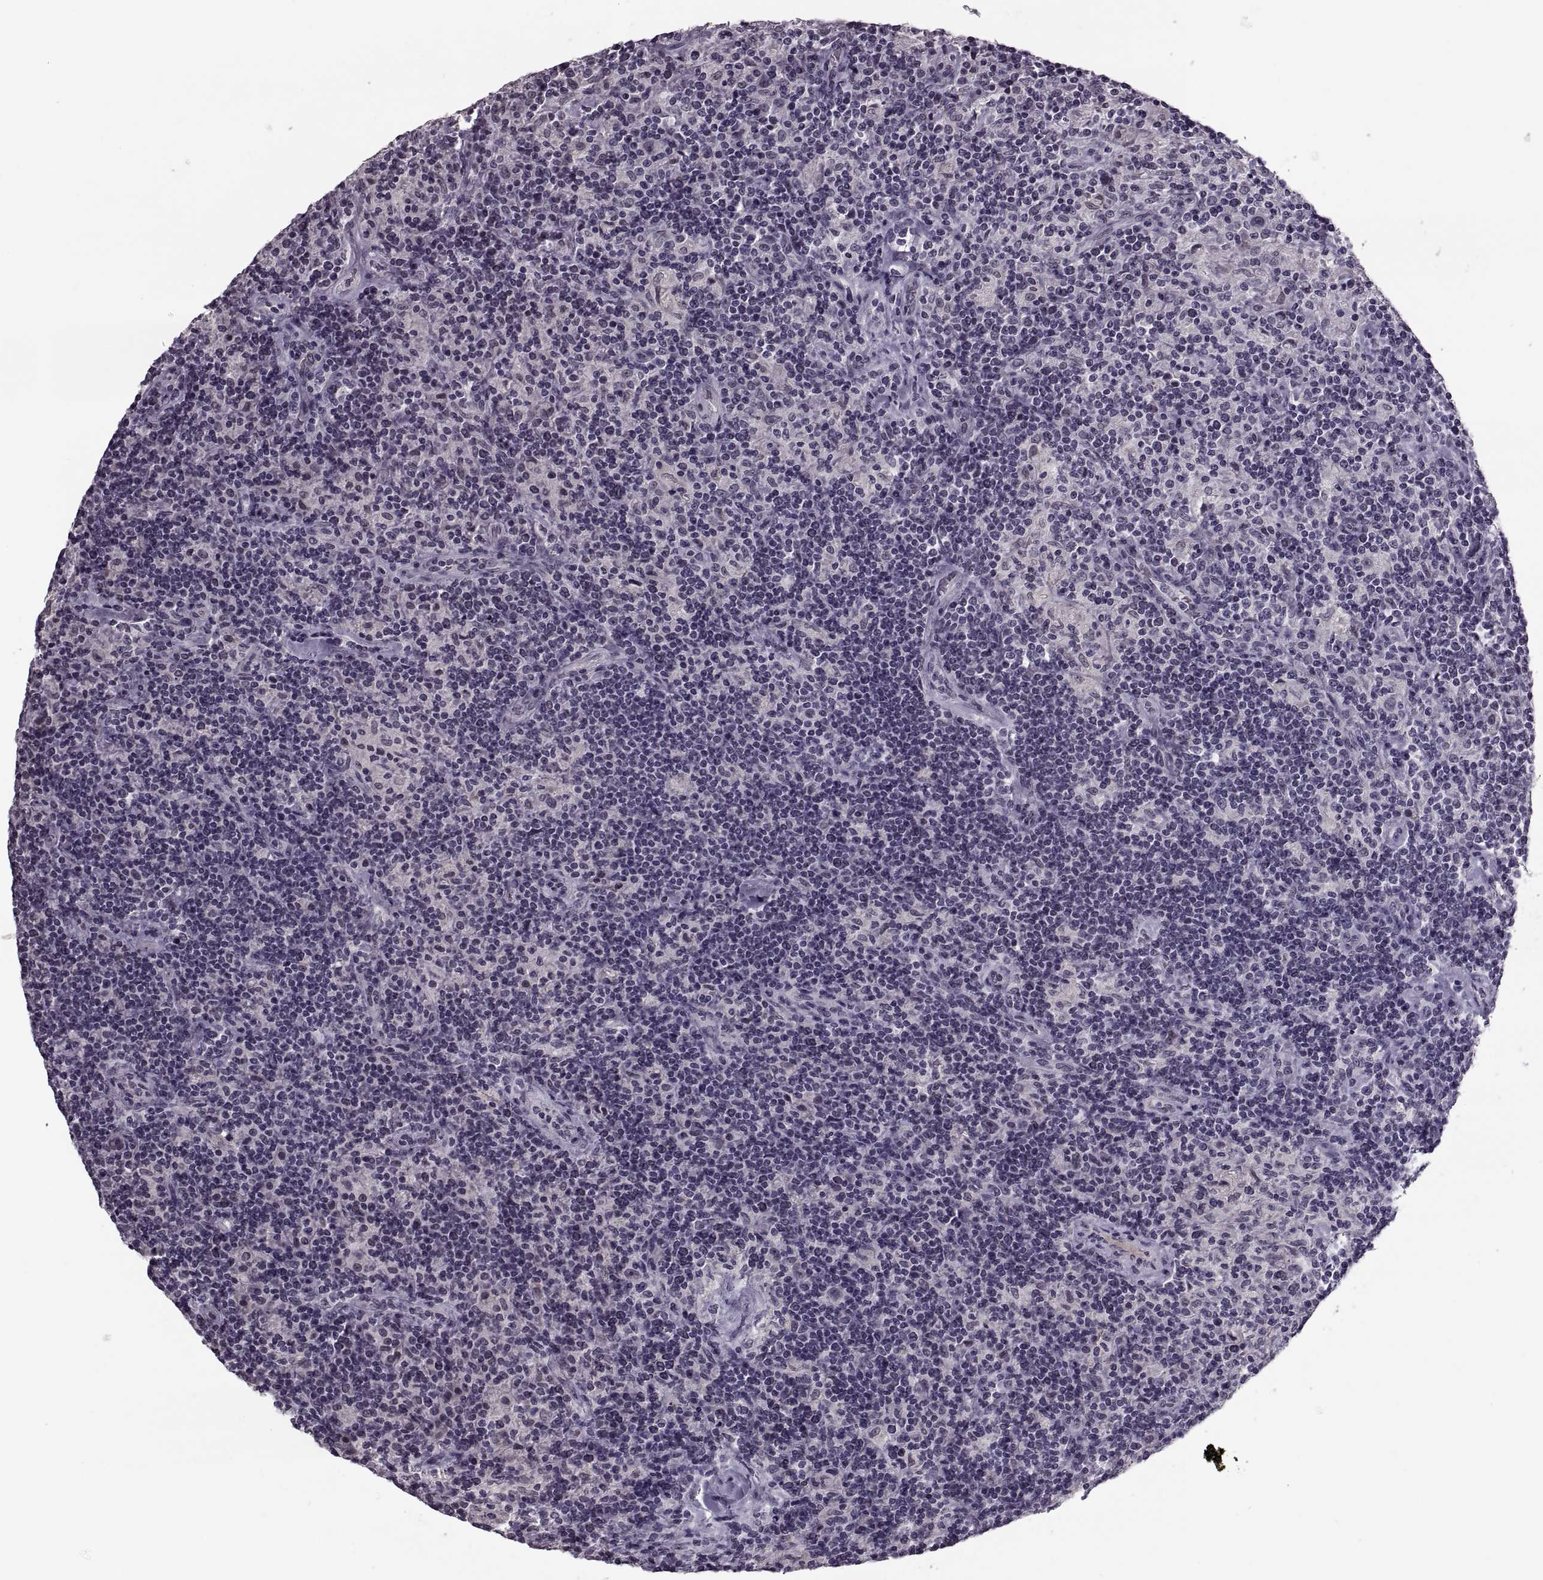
{"staining": {"intensity": "negative", "quantity": "none", "location": "none"}, "tissue": "lymphoma", "cell_type": "Tumor cells", "image_type": "cancer", "snomed": [{"axis": "morphology", "description": "Hodgkin's disease, NOS"}, {"axis": "topography", "description": "Lymph node"}], "caption": "Immunohistochemistry photomicrograph of neoplastic tissue: Hodgkin's disease stained with DAB shows no significant protein positivity in tumor cells.", "gene": "PAGE5", "patient": {"sex": "male", "age": 70}}